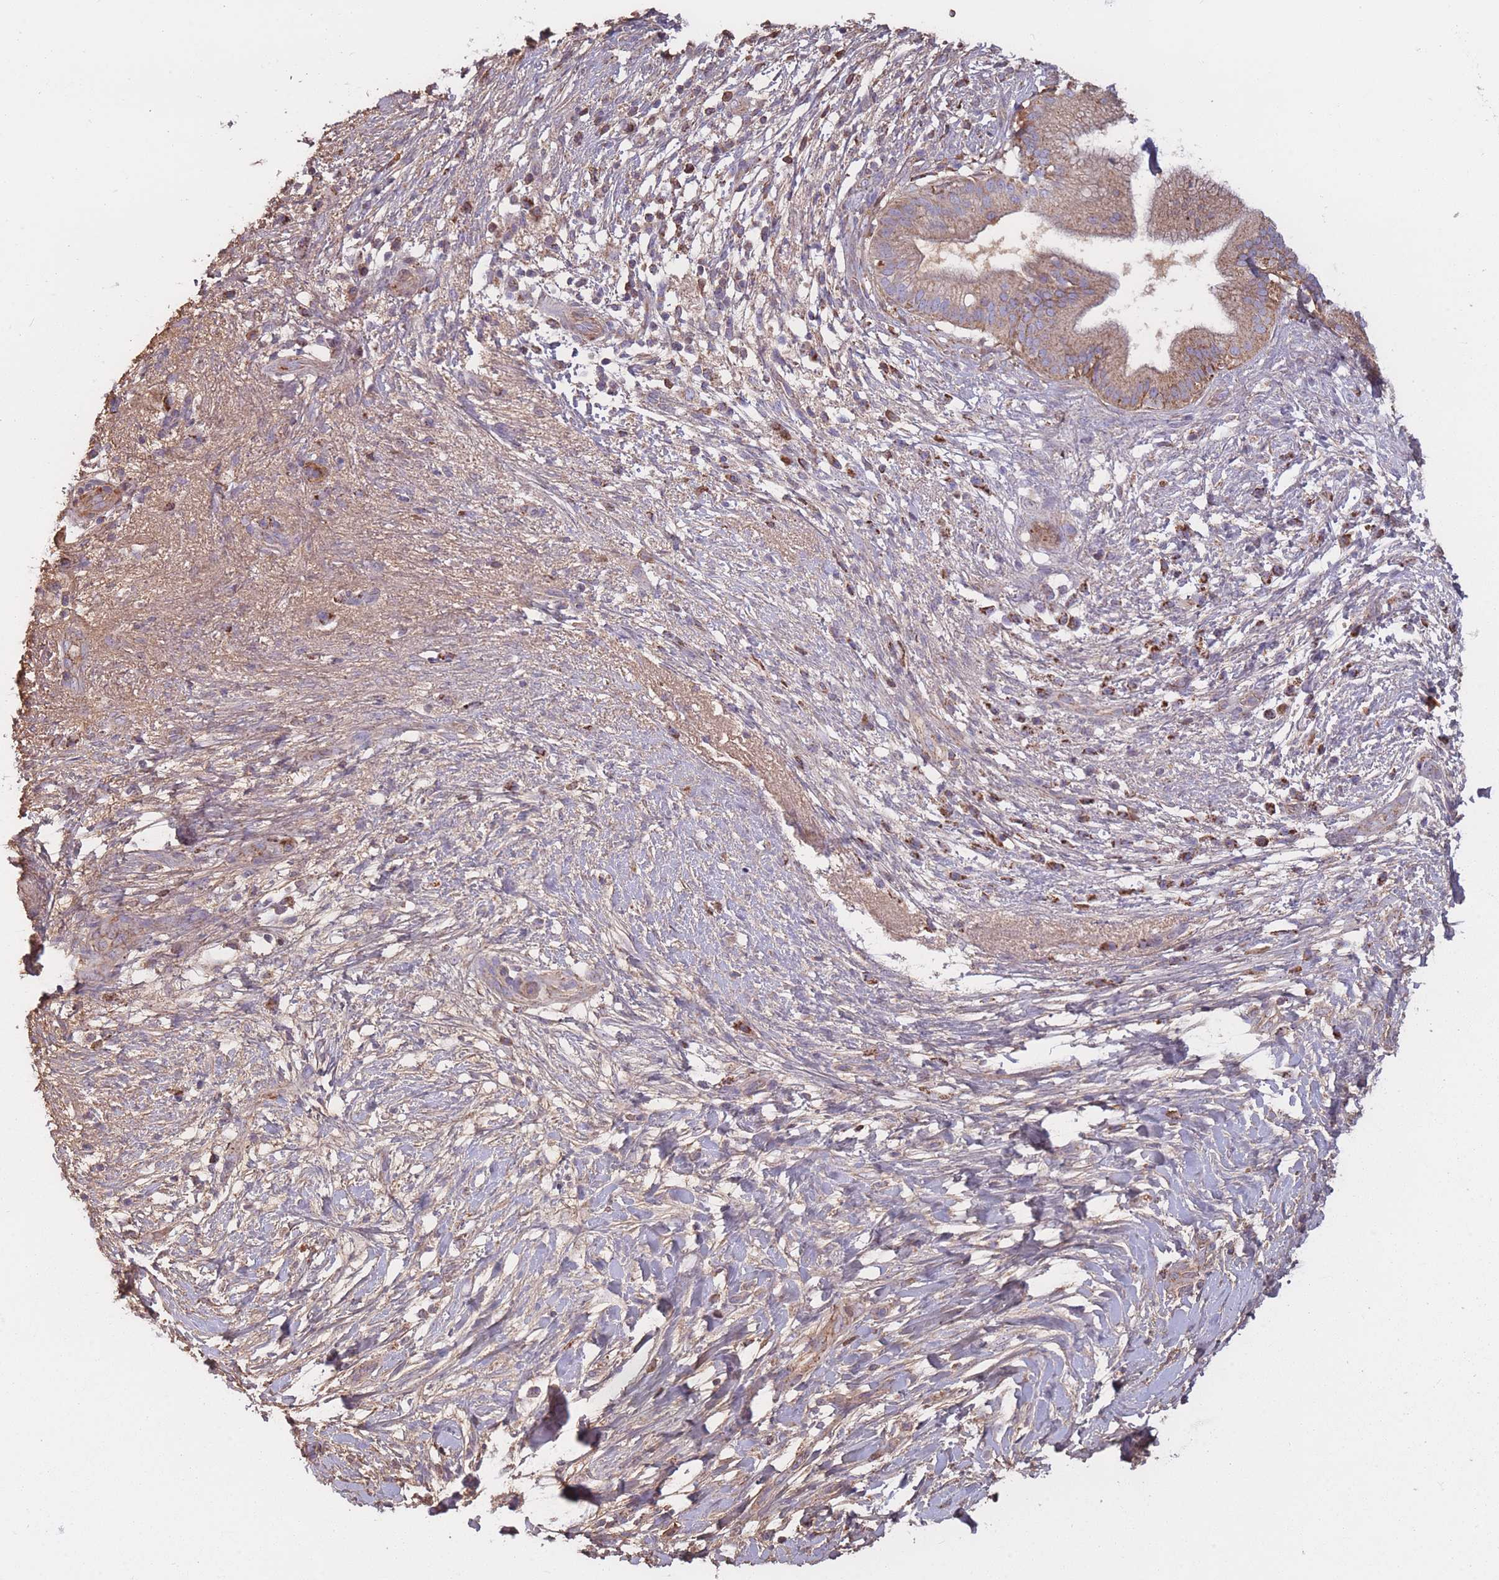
{"staining": {"intensity": "weak", "quantity": ">75%", "location": "cytoplasmic/membranous"}, "tissue": "pancreatic cancer", "cell_type": "Tumor cells", "image_type": "cancer", "snomed": [{"axis": "morphology", "description": "Adenocarcinoma, NOS"}, {"axis": "topography", "description": "Pancreas"}], "caption": "Immunohistochemical staining of adenocarcinoma (pancreatic) exhibits low levels of weak cytoplasmic/membranous positivity in approximately >75% of tumor cells. (DAB = brown stain, brightfield microscopy at high magnification).", "gene": "KAT2A", "patient": {"sex": "female", "age": 72}}